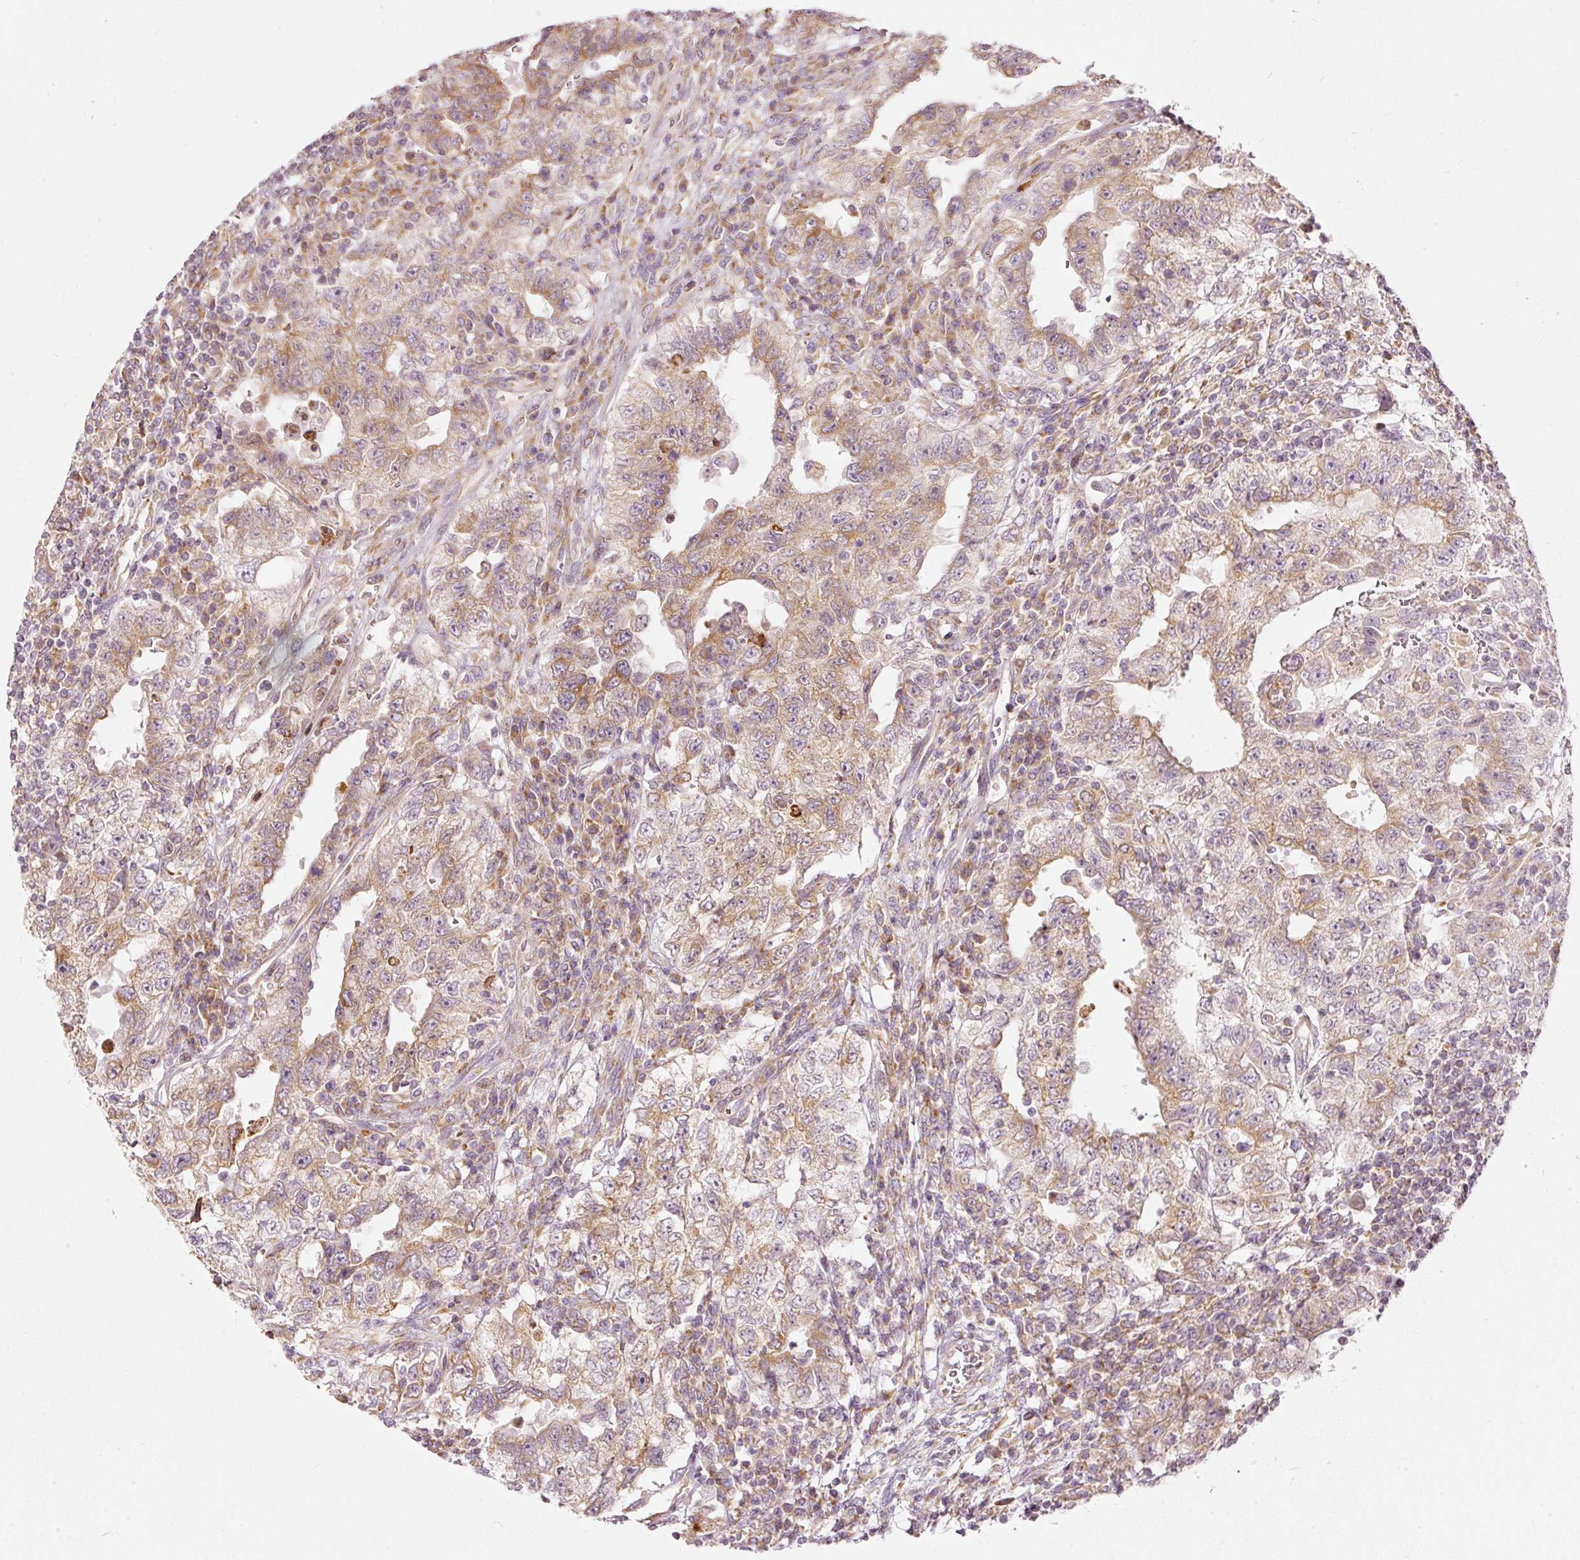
{"staining": {"intensity": "moderate", "quantity": ">75%", "location": "cytoplasmic/membranous"}, "tissue": "testis cancer", "cell_type": "Tumor cells", "image_type": "cancer", "snomed": [{"axis": "morphology", "description": "Carcinoma, Embryonal, NOS"}, {"axis": "topography", "description": "Testis"}], "caption": "IHC micrograph of embryonal carcinoma (testis) stained for a protein (brown), which exhibits medium levels of moderate cytoplasmic/membranous staining in about >75% of tumor cells.", "gene": "SNAPC5", "patient": {"sex": "male", "age": 26}}